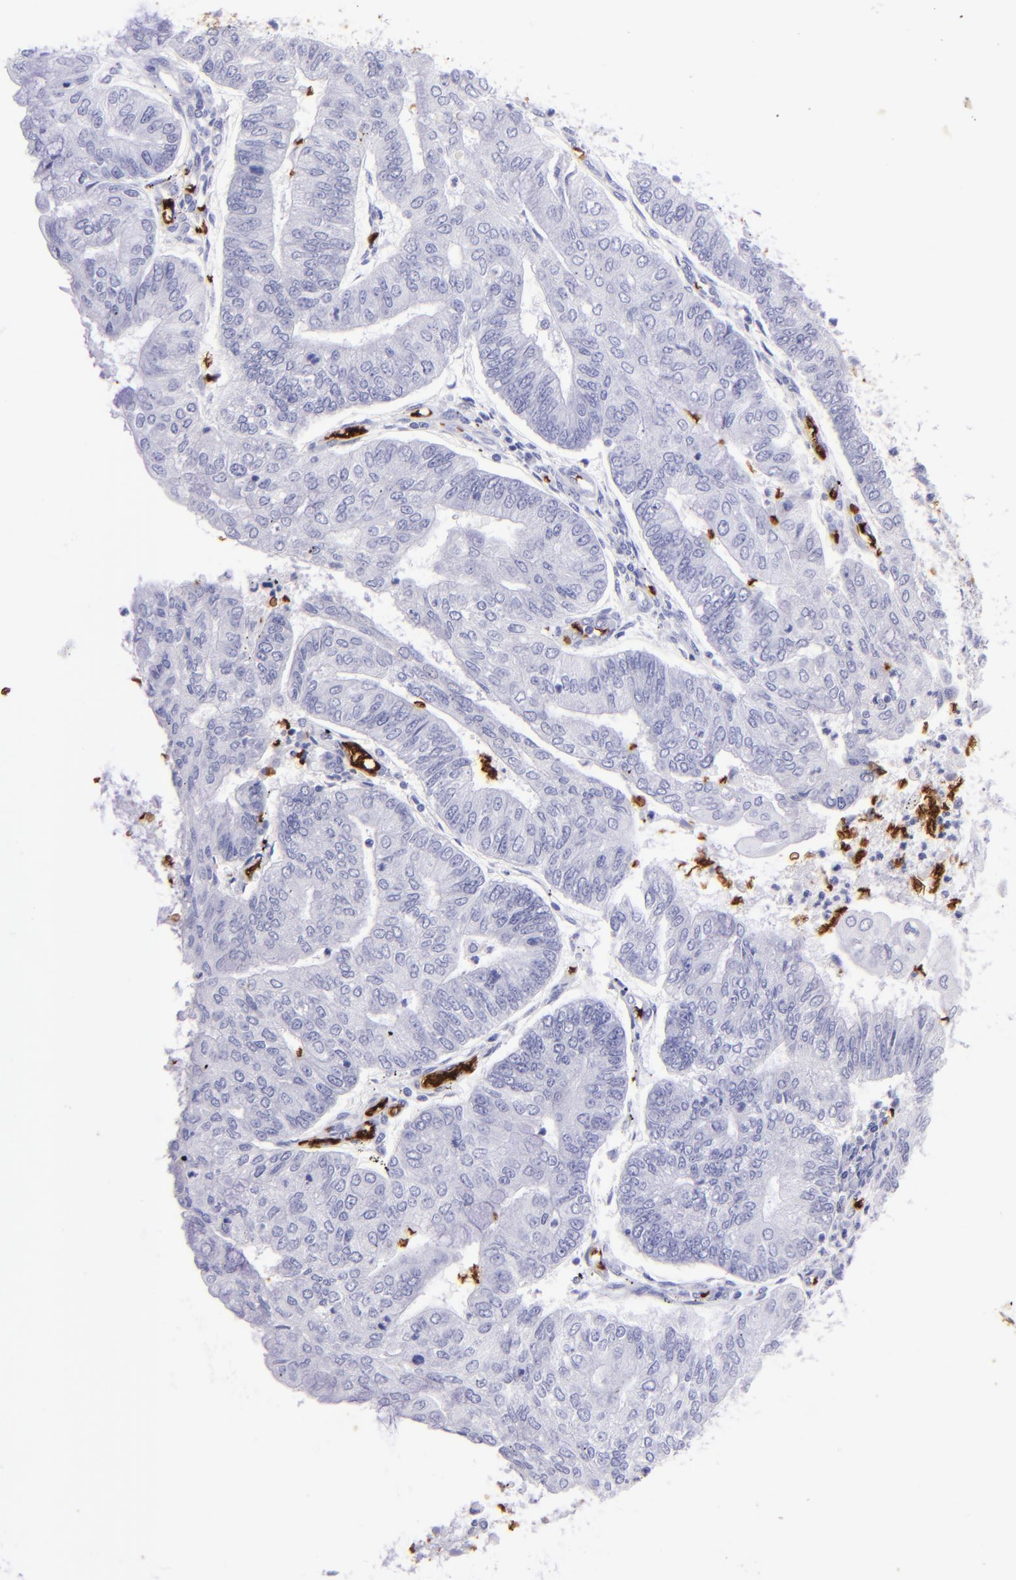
{"staining": {"intensity": "negative", "quantity": "none", "location": "none"}, "tissue": "endometrial cancer", "cell_type": "Tumor cells", "image_type": "cancer", "snomed": [{"axis": "morphology", "description": "Adenocarcinoma, NOS"}, {"axis": "topography", "description": "Endometrium"}], "caption": "This is a photomicrograph of immunohistochemistry (IHC) staining of endometrial cancer (adenocarcinoma), which shows no expression in tumor cells.", "gene": "GYPA", "patient": {"sex": "female", "age": 59}}